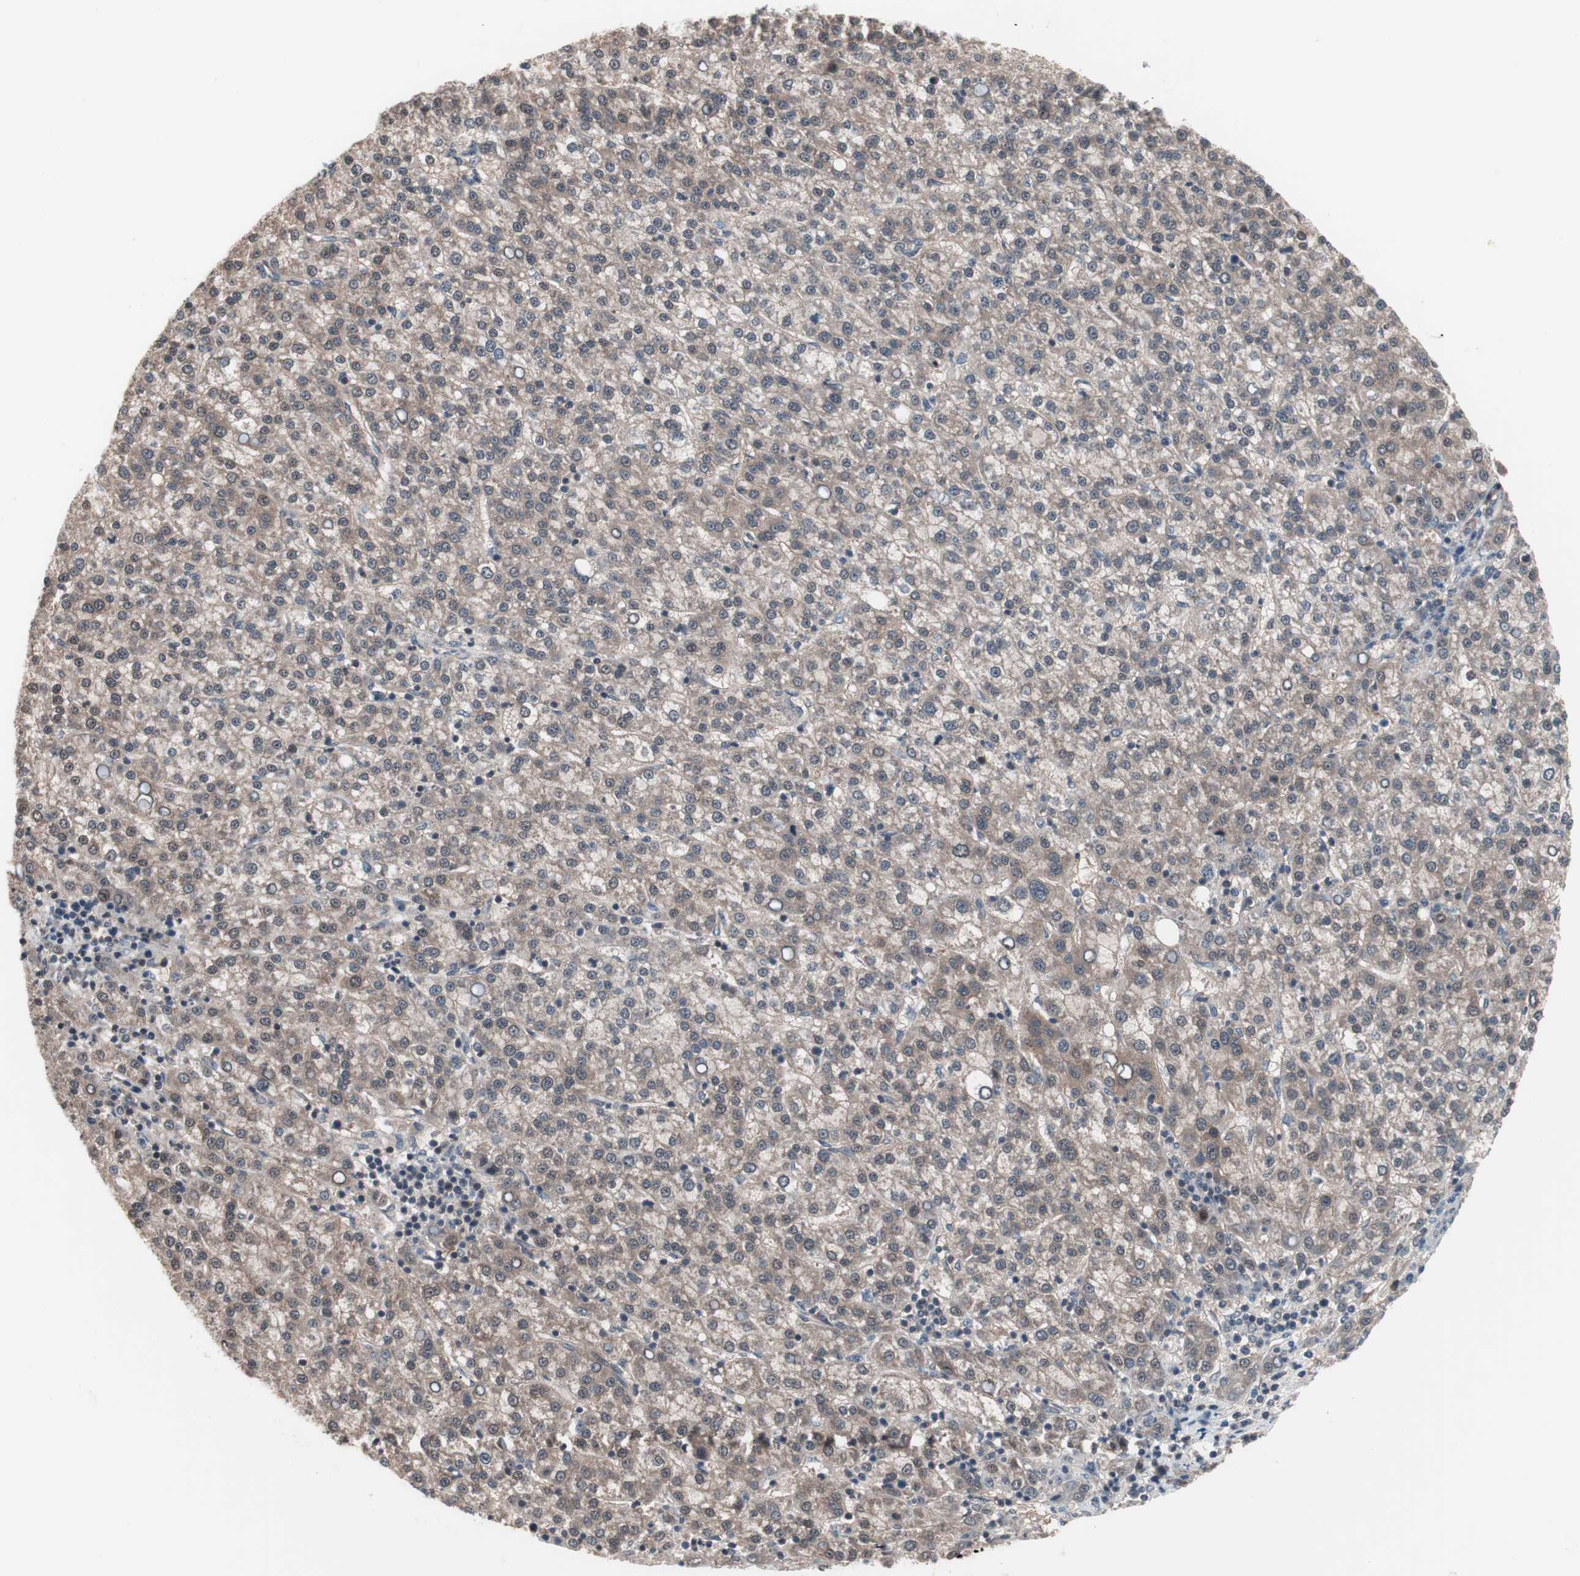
{"staining": {"intensity": "weak", "quantity": "<25%", "location": "cytoplasmic/membranous,nuclear"}, "tissue": "liver cancer", "cell_type": "Tumor cells", "image_type": "cancer", "snomed": [{"axis": "morphology", "description": "Carcinoma, Hepatocellular, NOS"}, {"axis": "topography", "description": "Liver"}], "caption": "The micrograph exhibits no significant expression in tumor cells of liver hepatocellular carcinoma.", "gene": "IRS1", "patient": {"sex": "female", "age": 58}}